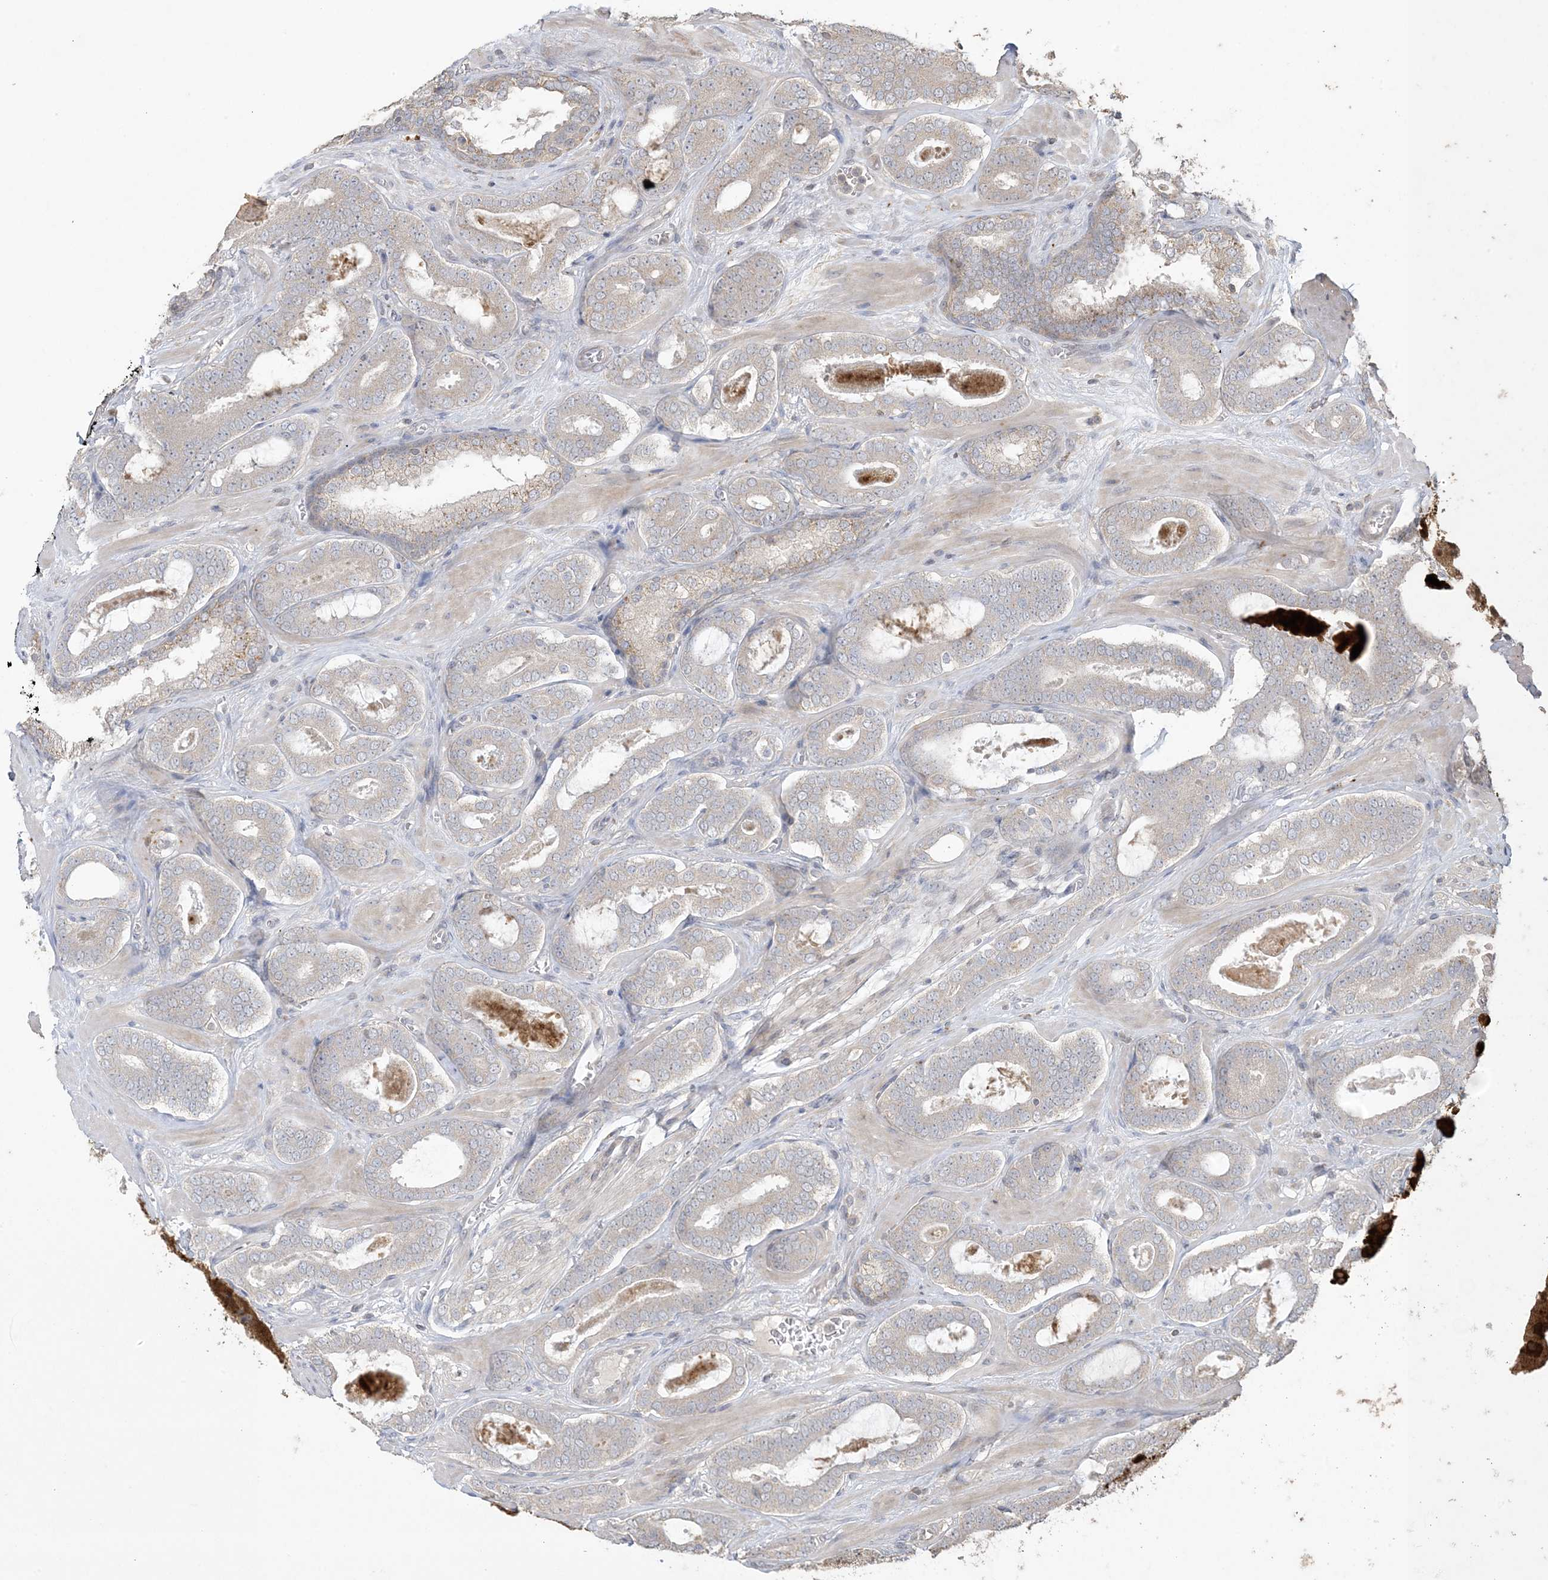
{"staining": {"intensity": "weak", "quantity": "<25%", "location": "cytoplasmic/membranous"}, "tissue": "prostate cancer", "cell_type": "Tumor cells", "image_type": "cancer", "snomed": [{"axis": "morphology", "description": "Adenocarcinoma, High grade"}, {"axis": "topography", "description": "Prostate"}], "caption": "Prostate cancer (high-grade adenocarcinoma) was stained to show a protein in brown. There is no significant staining in tumor cells.", "gene": "EFCAB8", "patient": {"sex": "male", "age": 60}}